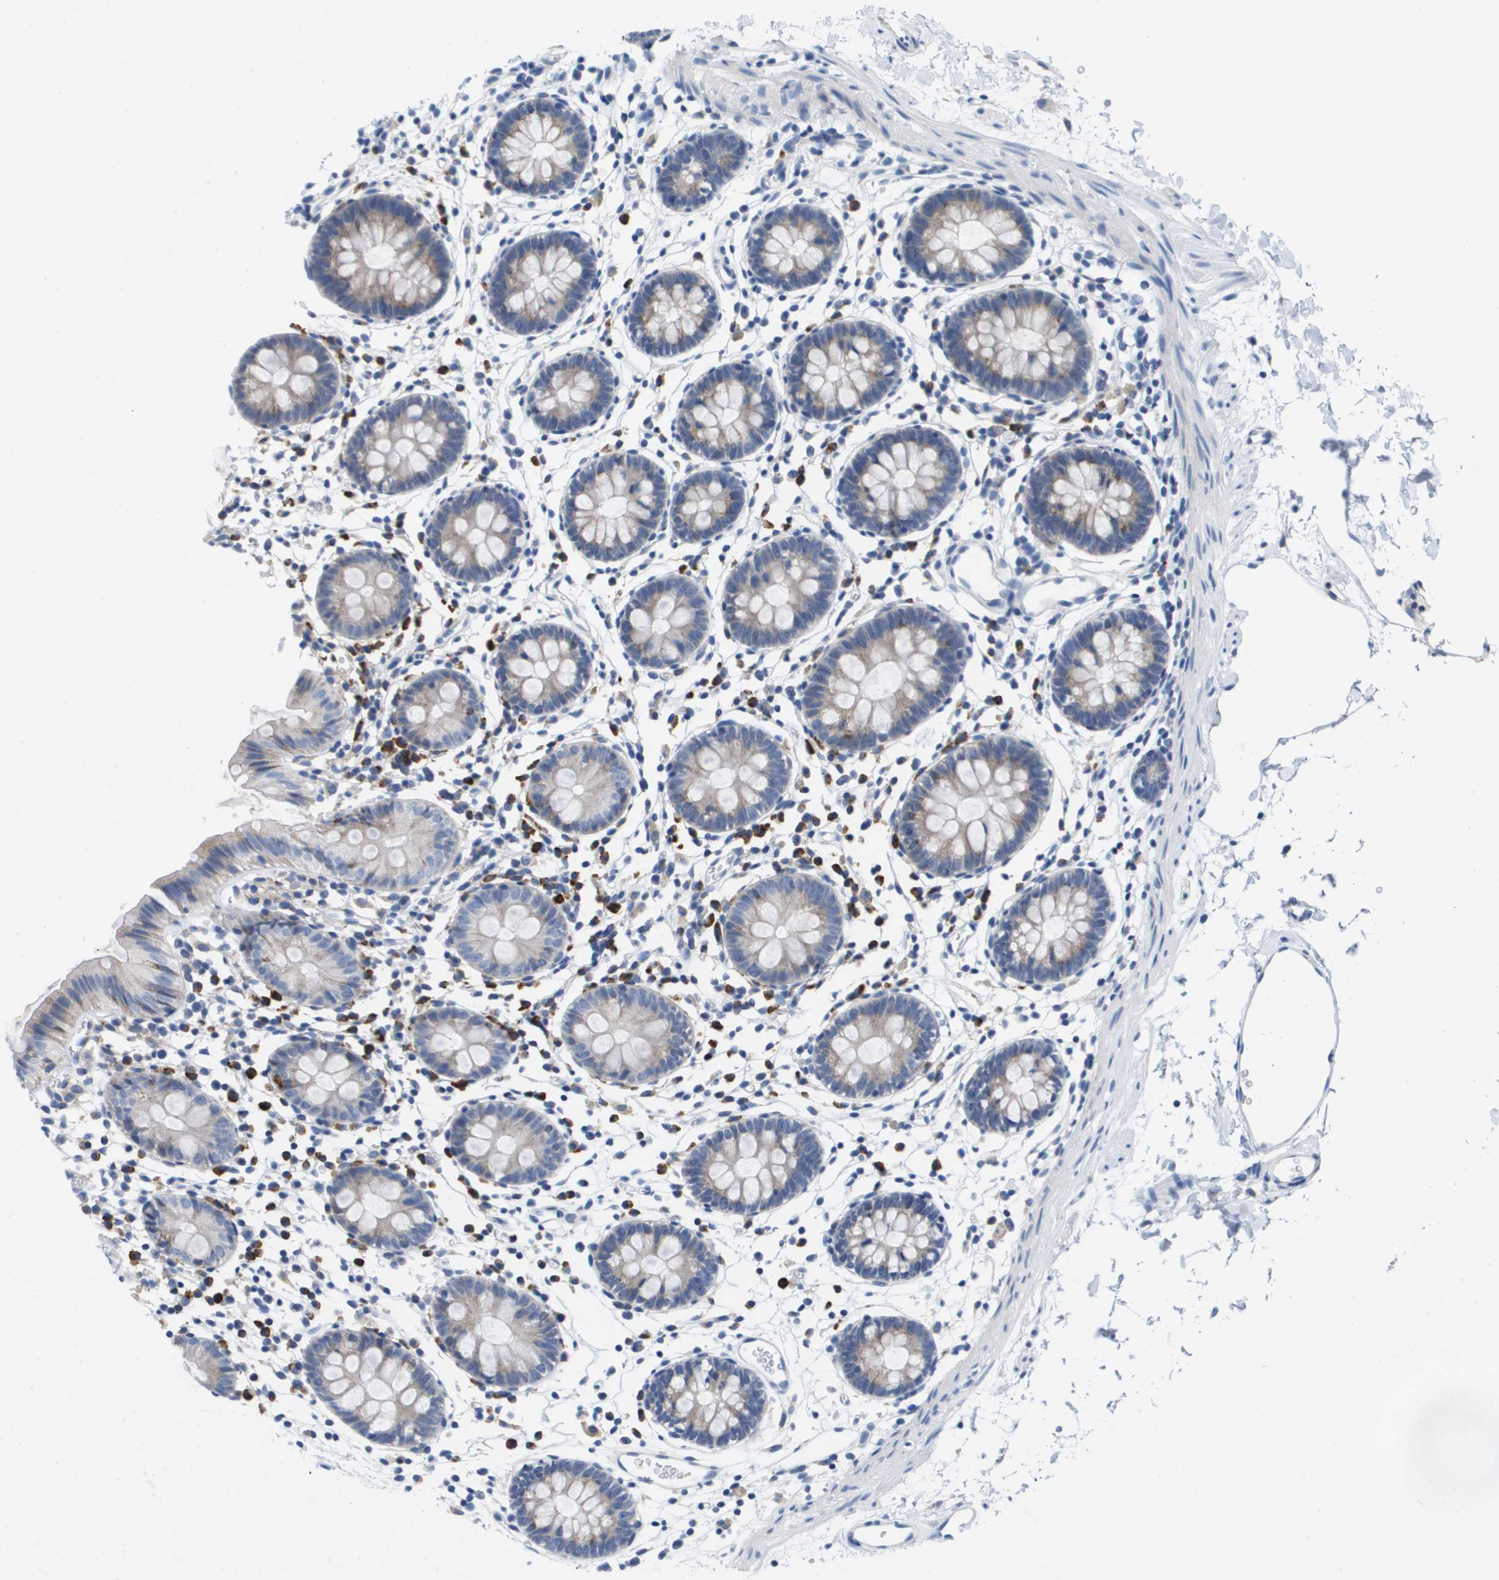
{"staining": {"intensity": "negative", "quantity": "none", "location": "none"}, "tissue": "colon", "cell_type": "Endothelial cells", "image_type": "normal", "snomed": [{"axis": "morphology", "description": "Normal tissue, NOS"}, {"axis": "topography", "description": "Colon"}], "caption": "Endothelial cells are negative for protein expression in unremarkable human colon. (DAB immunohistochemistry (IHC) with hematoxylin counter stain).", "gene": "CD3G", "patient": {"sex": "male", "age": 14}}